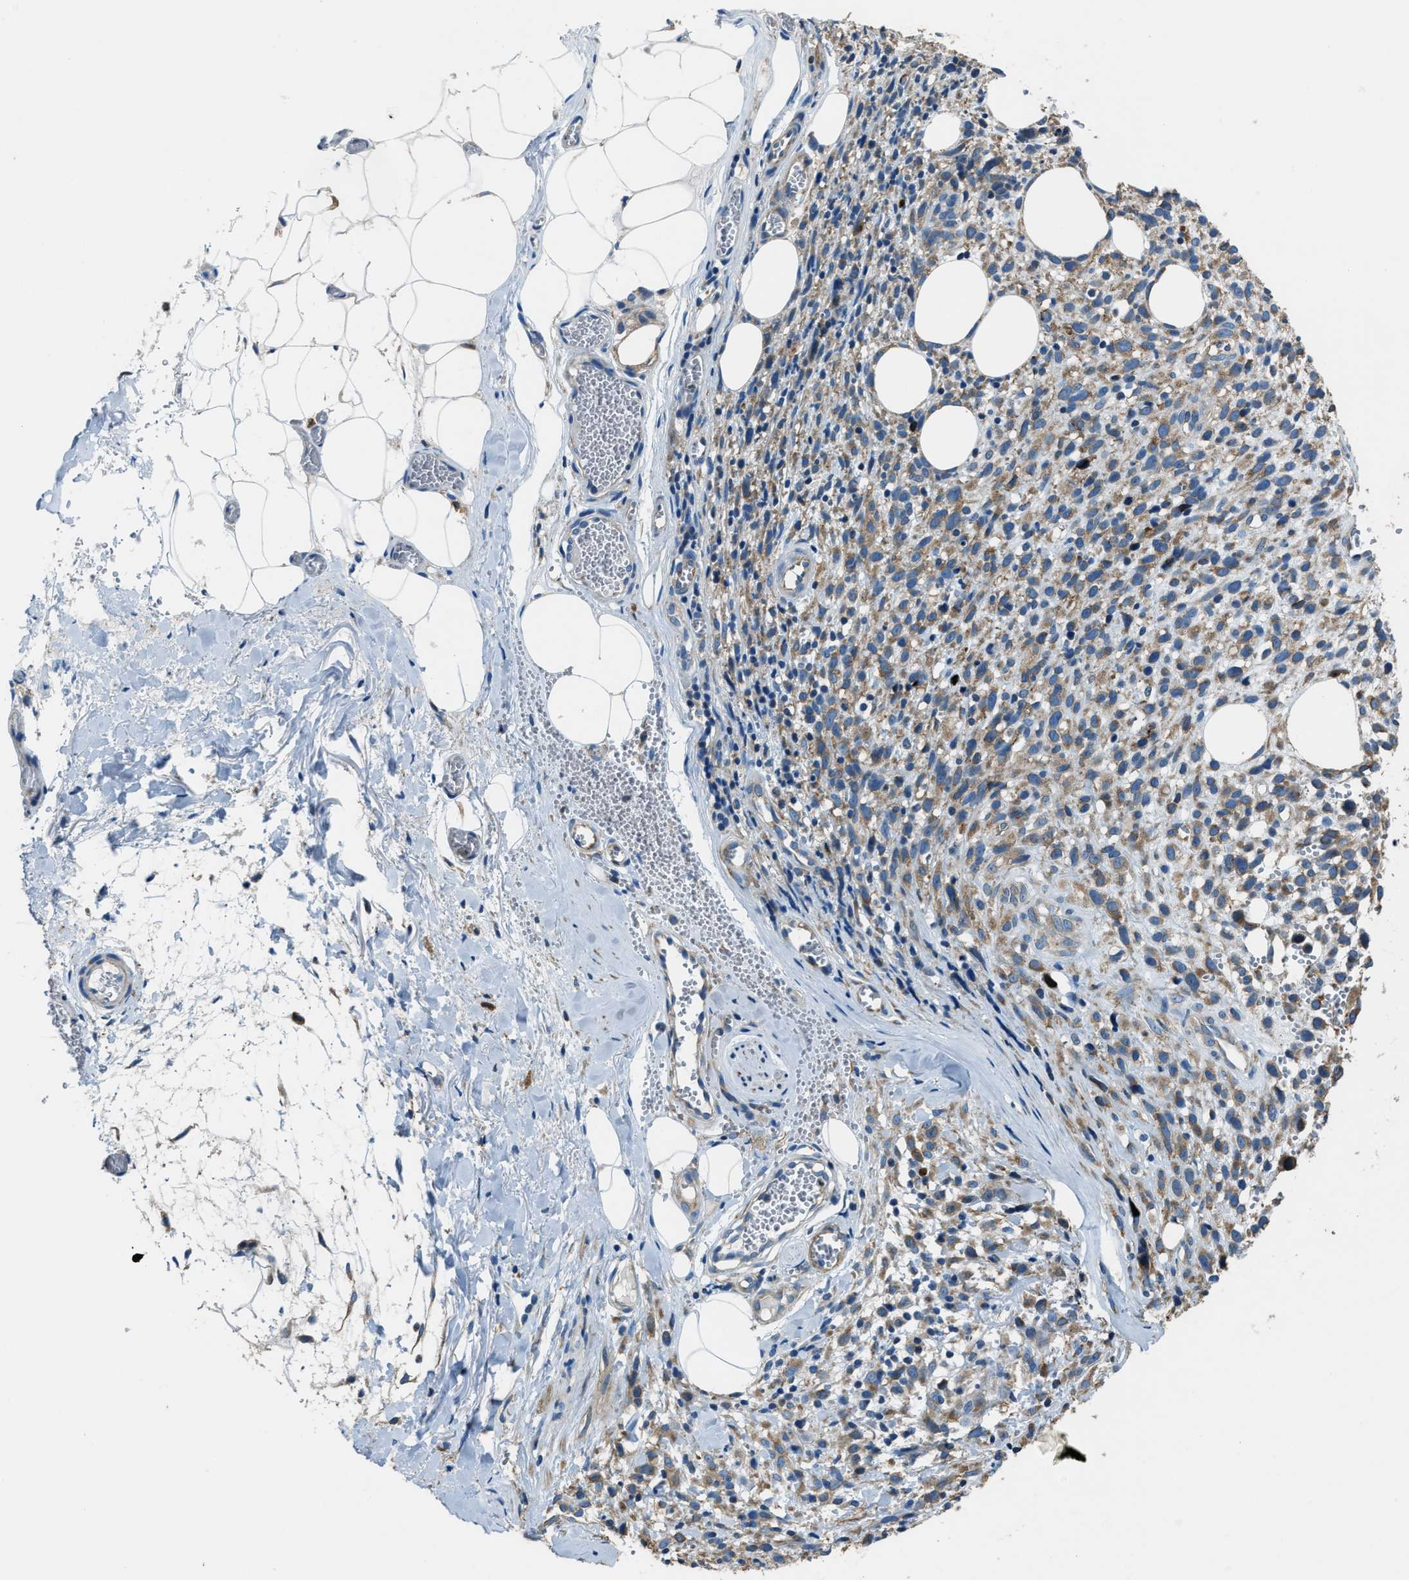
{"staining": {"intensity": "moderate", "quantity": ">75%", "location": "cytoplasmic/membranous"}, "tissue": "melanoma", "cell_type": "Tumor cells", "image_type": "cancer", "snomed": [{"axis": "morphology", "description": "Malignant melanoma, NOS"}, {"axis": "topography", "description": "Skin"}], "caption": "Immunohistochemistry of melanoma displays medium levels of moderate cytoplasmic/membranous positivity in approximately >75% of tumor cells.", "gene": "SLC25A11", "patient": {"sex": "female", "age": 55}}